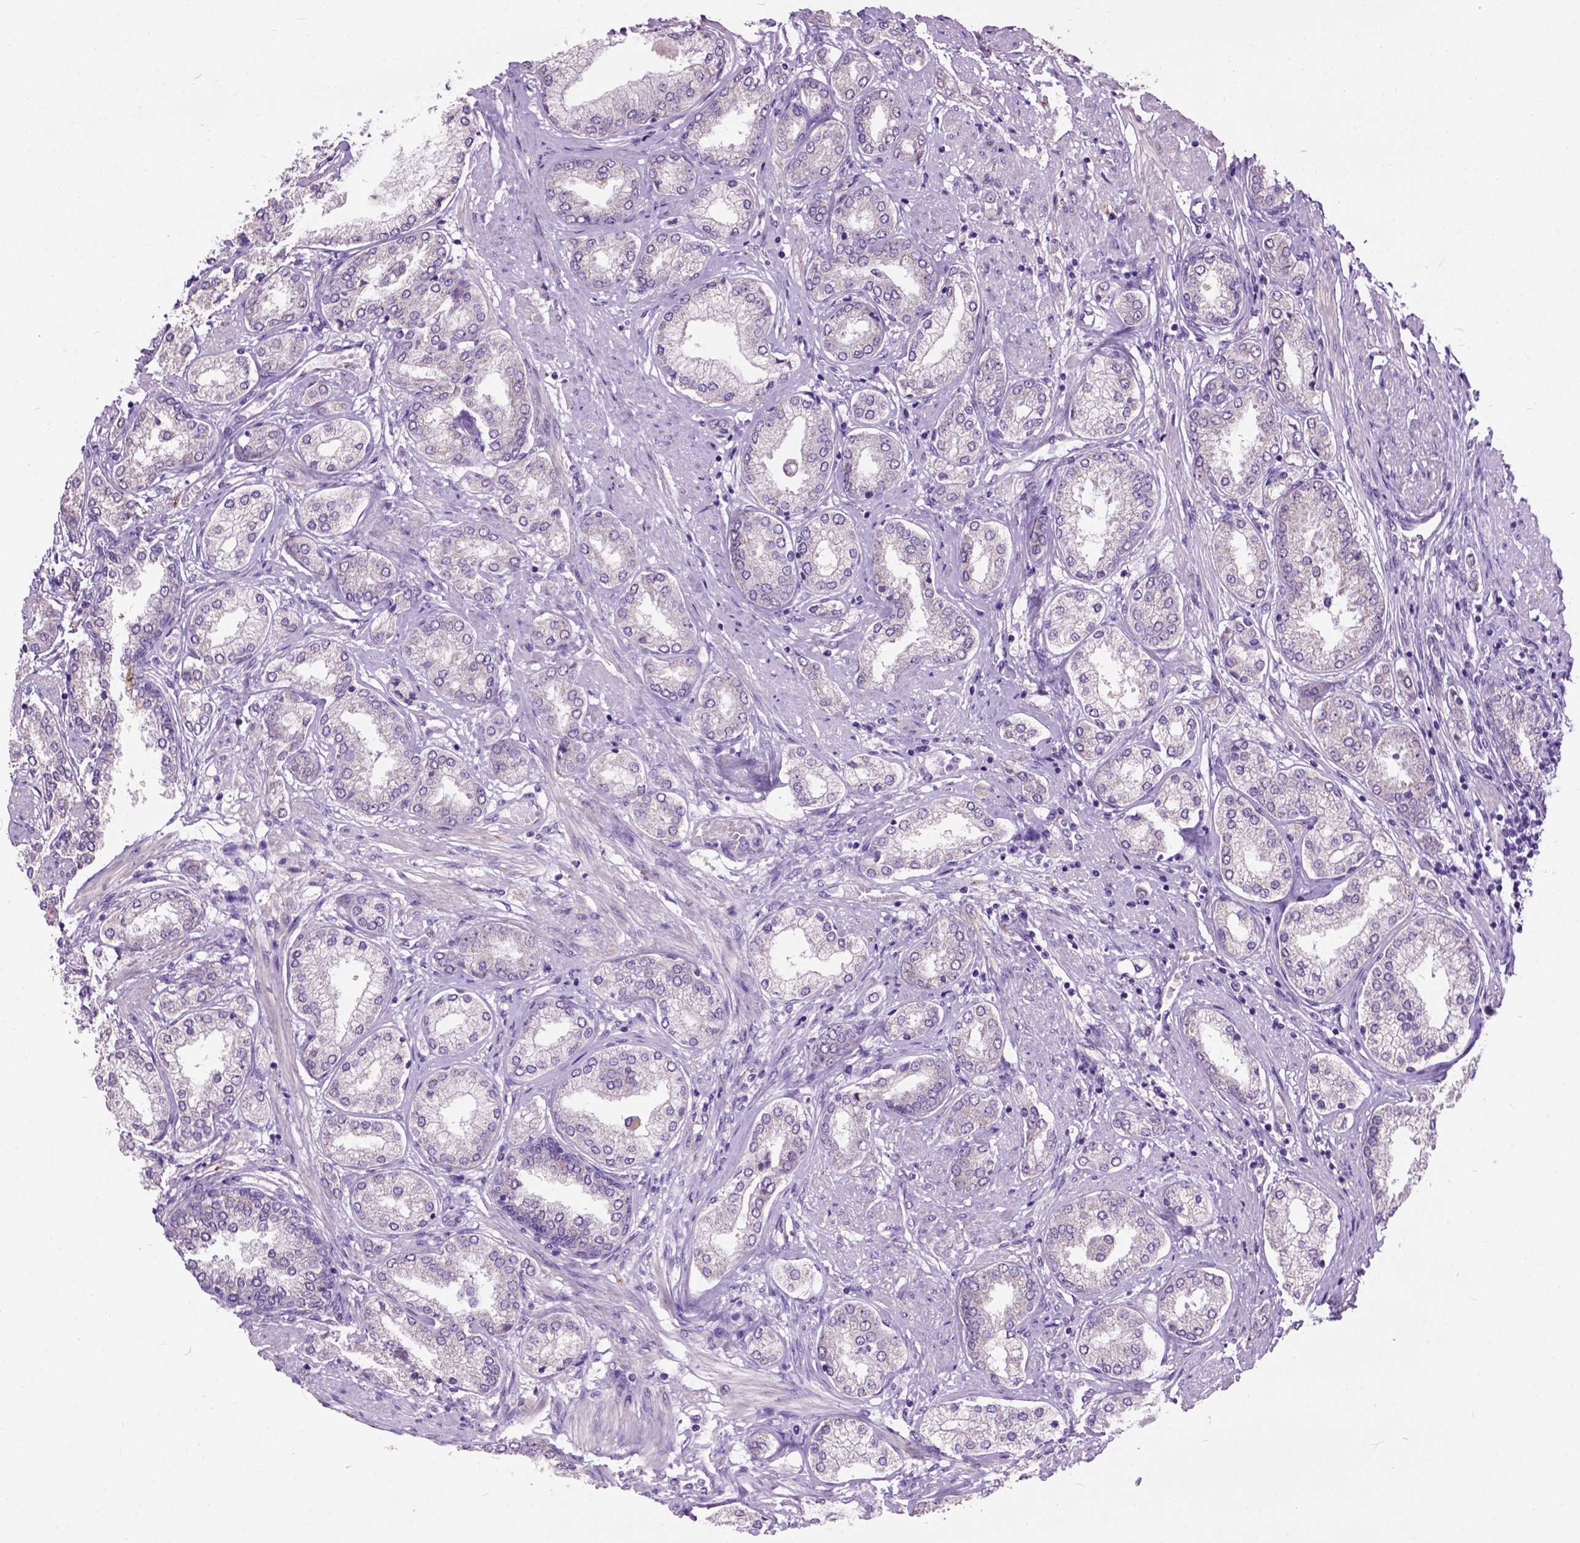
{"staining": {"intensity": "negative", "quantity": "none", "location": "none"}, "tissue": "prostate cancer", "cell_type": "Tumor cells", "image_type": "cancer", "snomed": [{"axis": "morphology", "description": "Adenocarcinoma, NOS"}, {"axis": "topography", "description": "Prostate"}], "caption": "A micrograph of human adenocarcinoma (prostate) is negative for staining in tumor cells.", "gene": "MAPT", "patient": {"sex": "male", "age": 63}}